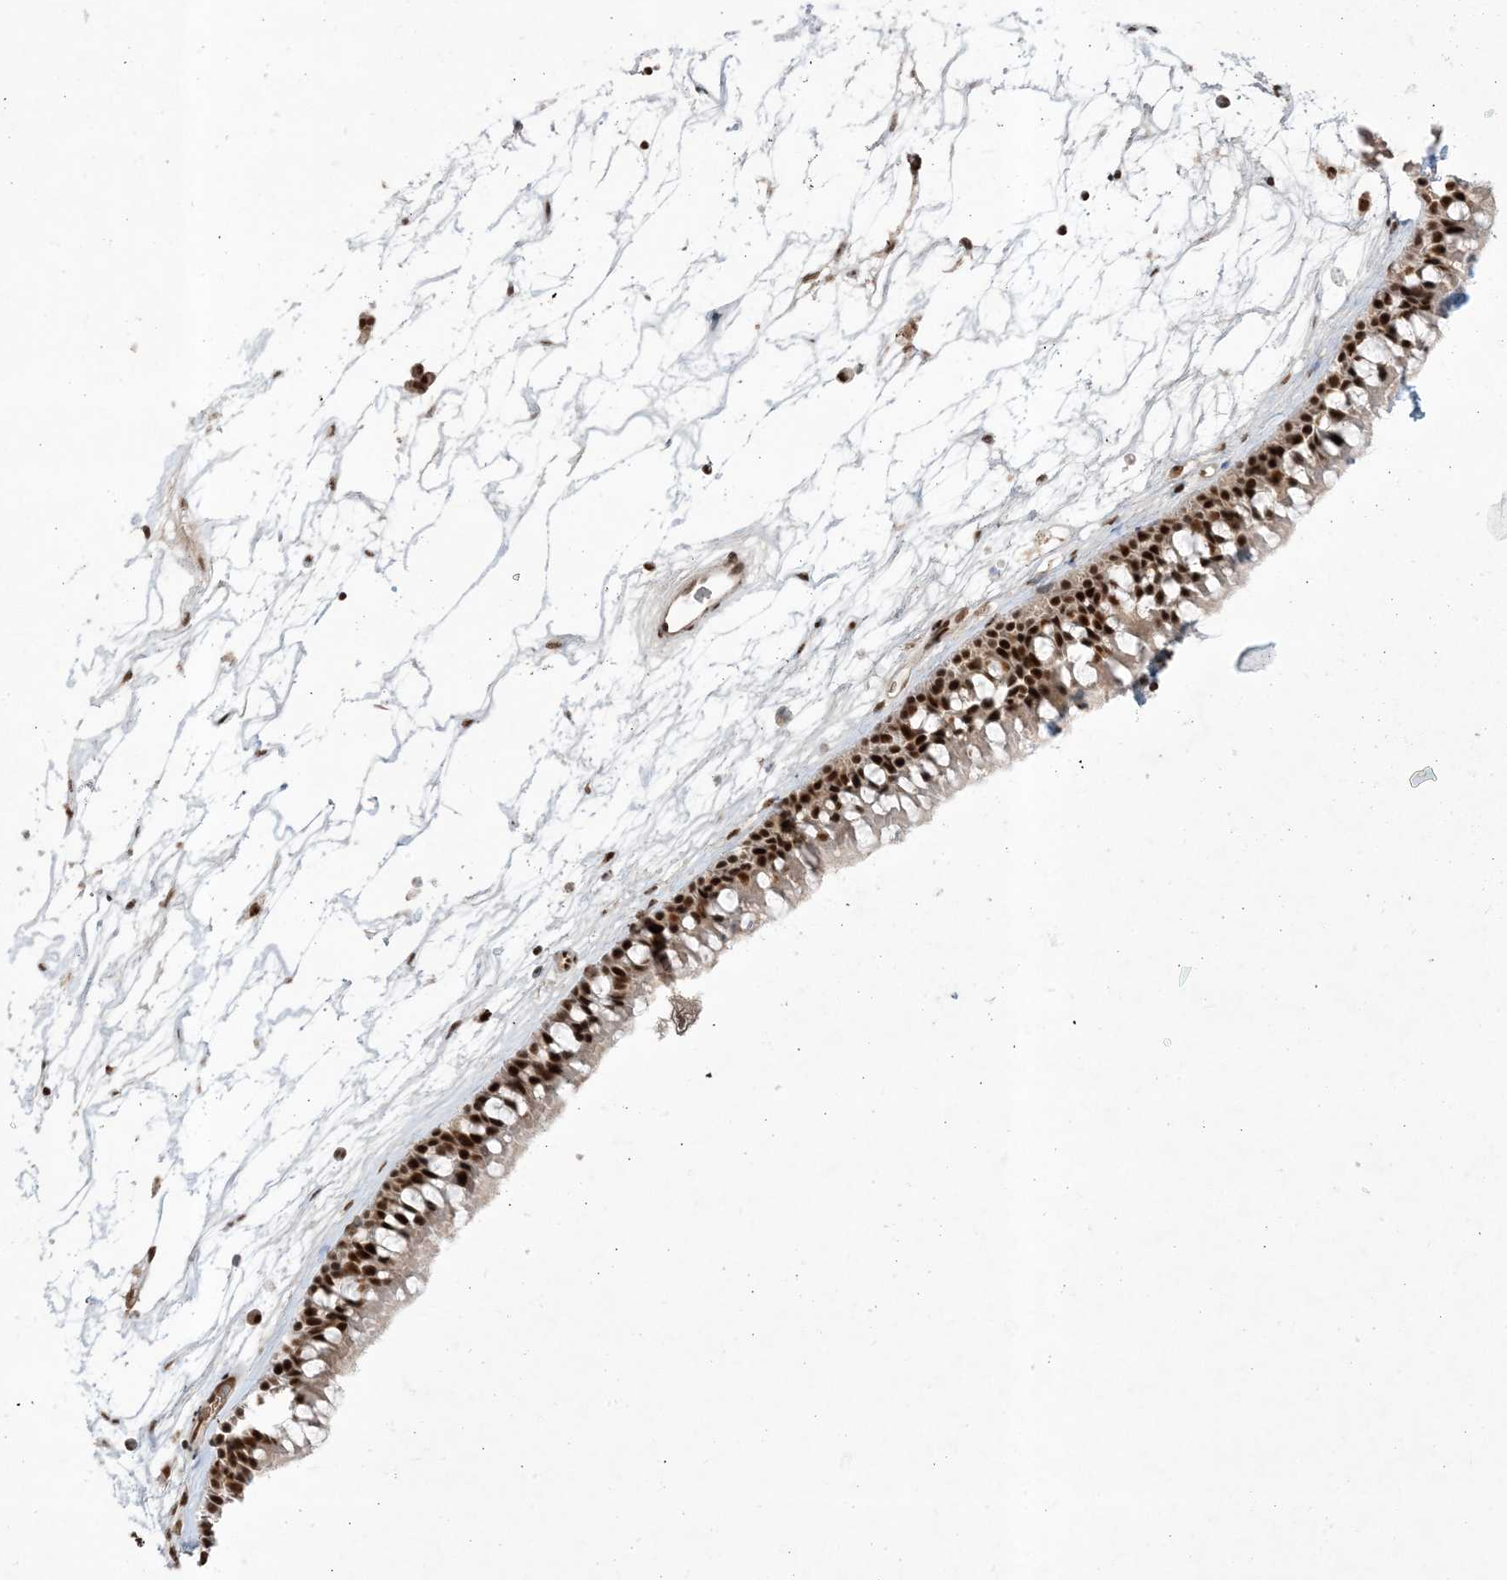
{"staining": {"intensity": "strong", "quantity": ">75%", "location": "nuclear"}, "tissue": "nasopharynx", "cell_type": "Respiratory epithelial cells", "image_type": "normal", "snomed": [{"axis": "morphology", "description": "Normal tissue, NOS"}, {"axis": "topography", "description": "Nasopharynx"}], "caption": "Immunohistochemistry (IHC) micrograph of benign nasopharynx stained for a protein (brown), which demonstrates high levels of strong nuclear positivity in approximately >75% of respiratory epithelial cells.", "gene": "PPIL2", "patient": {"sex": "male", "age": 64}}